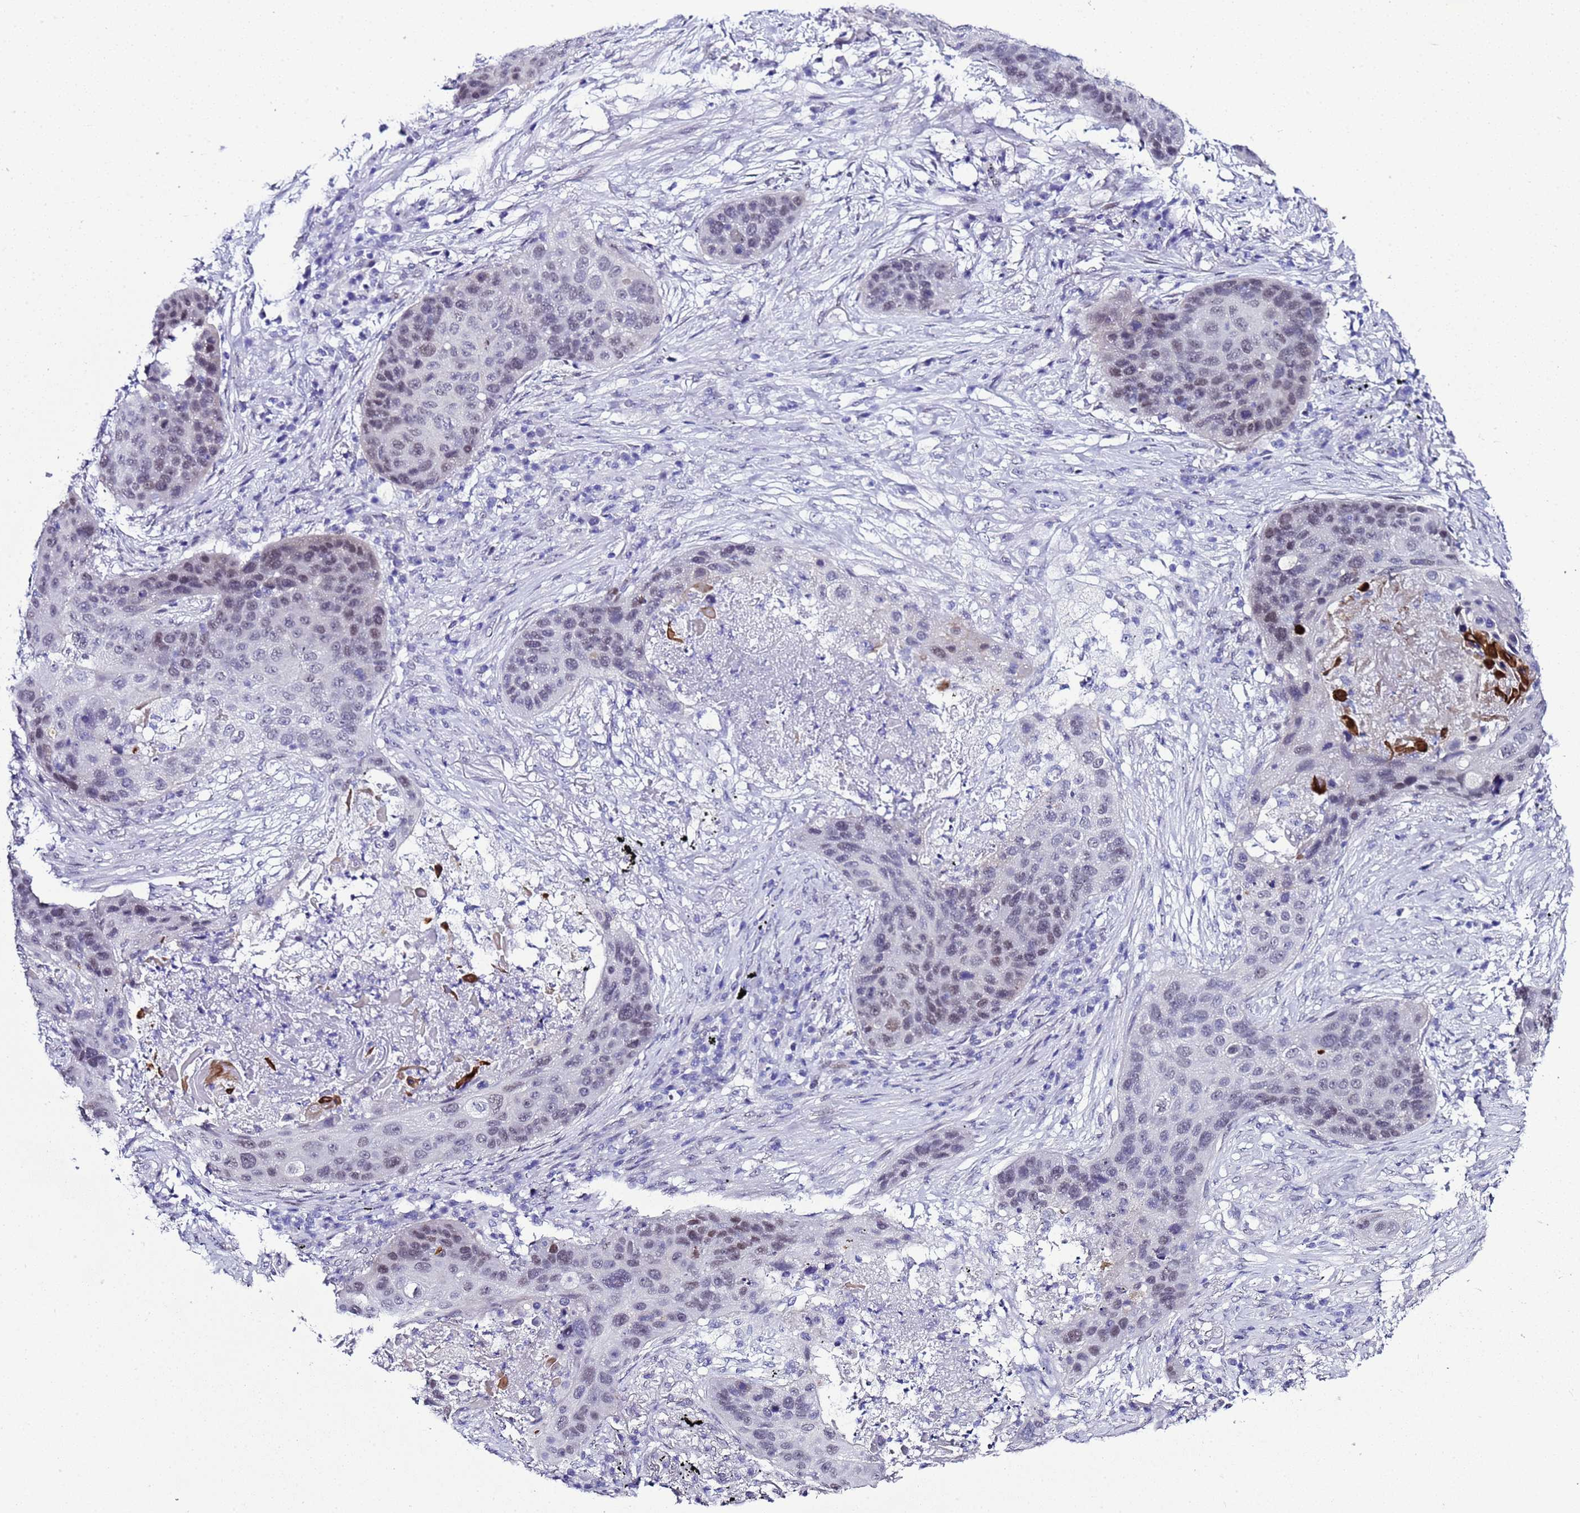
{"staining": {"intensity": "weak", "quantity": "25%-75%", "location": "nuclear"}, "tissue": "lung cancer", "cell_type": "Tumor cells", "image_type": "cancer", "snomed": [{"axis": "morphology", "description": "Squamous cell carcinoma, NOS"}, {"axis": "topography", "description": "Lung"}], "caption": "Human lung cancer stained with a protein marker displays weak staining in tumor cells.", "gene": "BCL7A", "patient": {"sex": "female", "age": 63}}